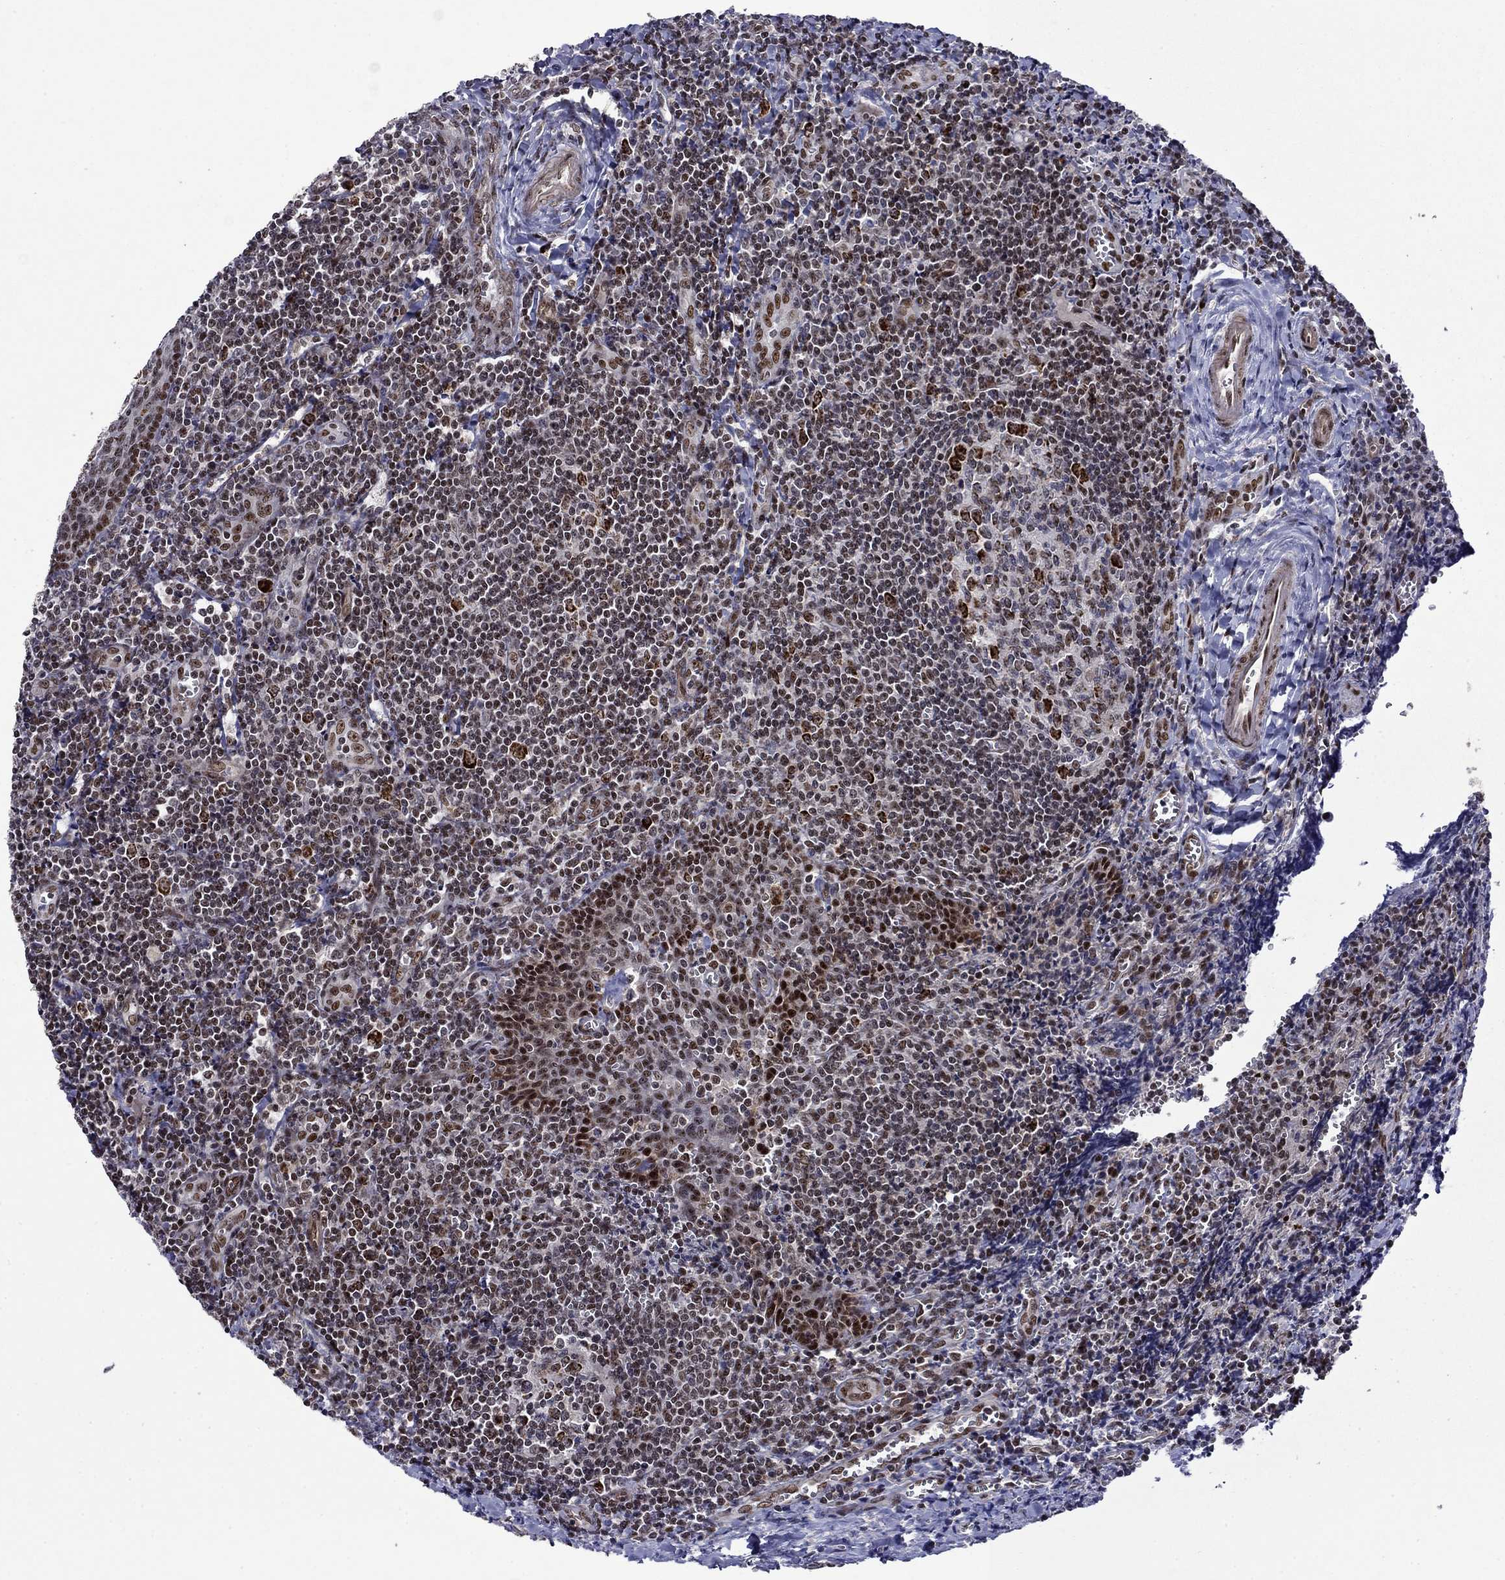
{"staining": {"intensity": "strong", "quantity": "<25%", "location": "cytoplasmic/membranous"}, "tissue": "tonsil", "cell_type": "Germinal center cells", "image_type": "normal", "snomed": [{"axis": "morphology", "description": "Normal tissue, NOS"}, {"axis": "morphology", "description": "Inflammation, NOS"}, {"axis": "topography", "description": "Tonsil"}], "caption": "DAB immunohistochemical staining of unremarkable human tonsil displays strong cytoplasmic/membranous protein expression in about <25% of germinal center cells.", "gene": "SURF2", "patient": {"sex": "female", "age": 31}}